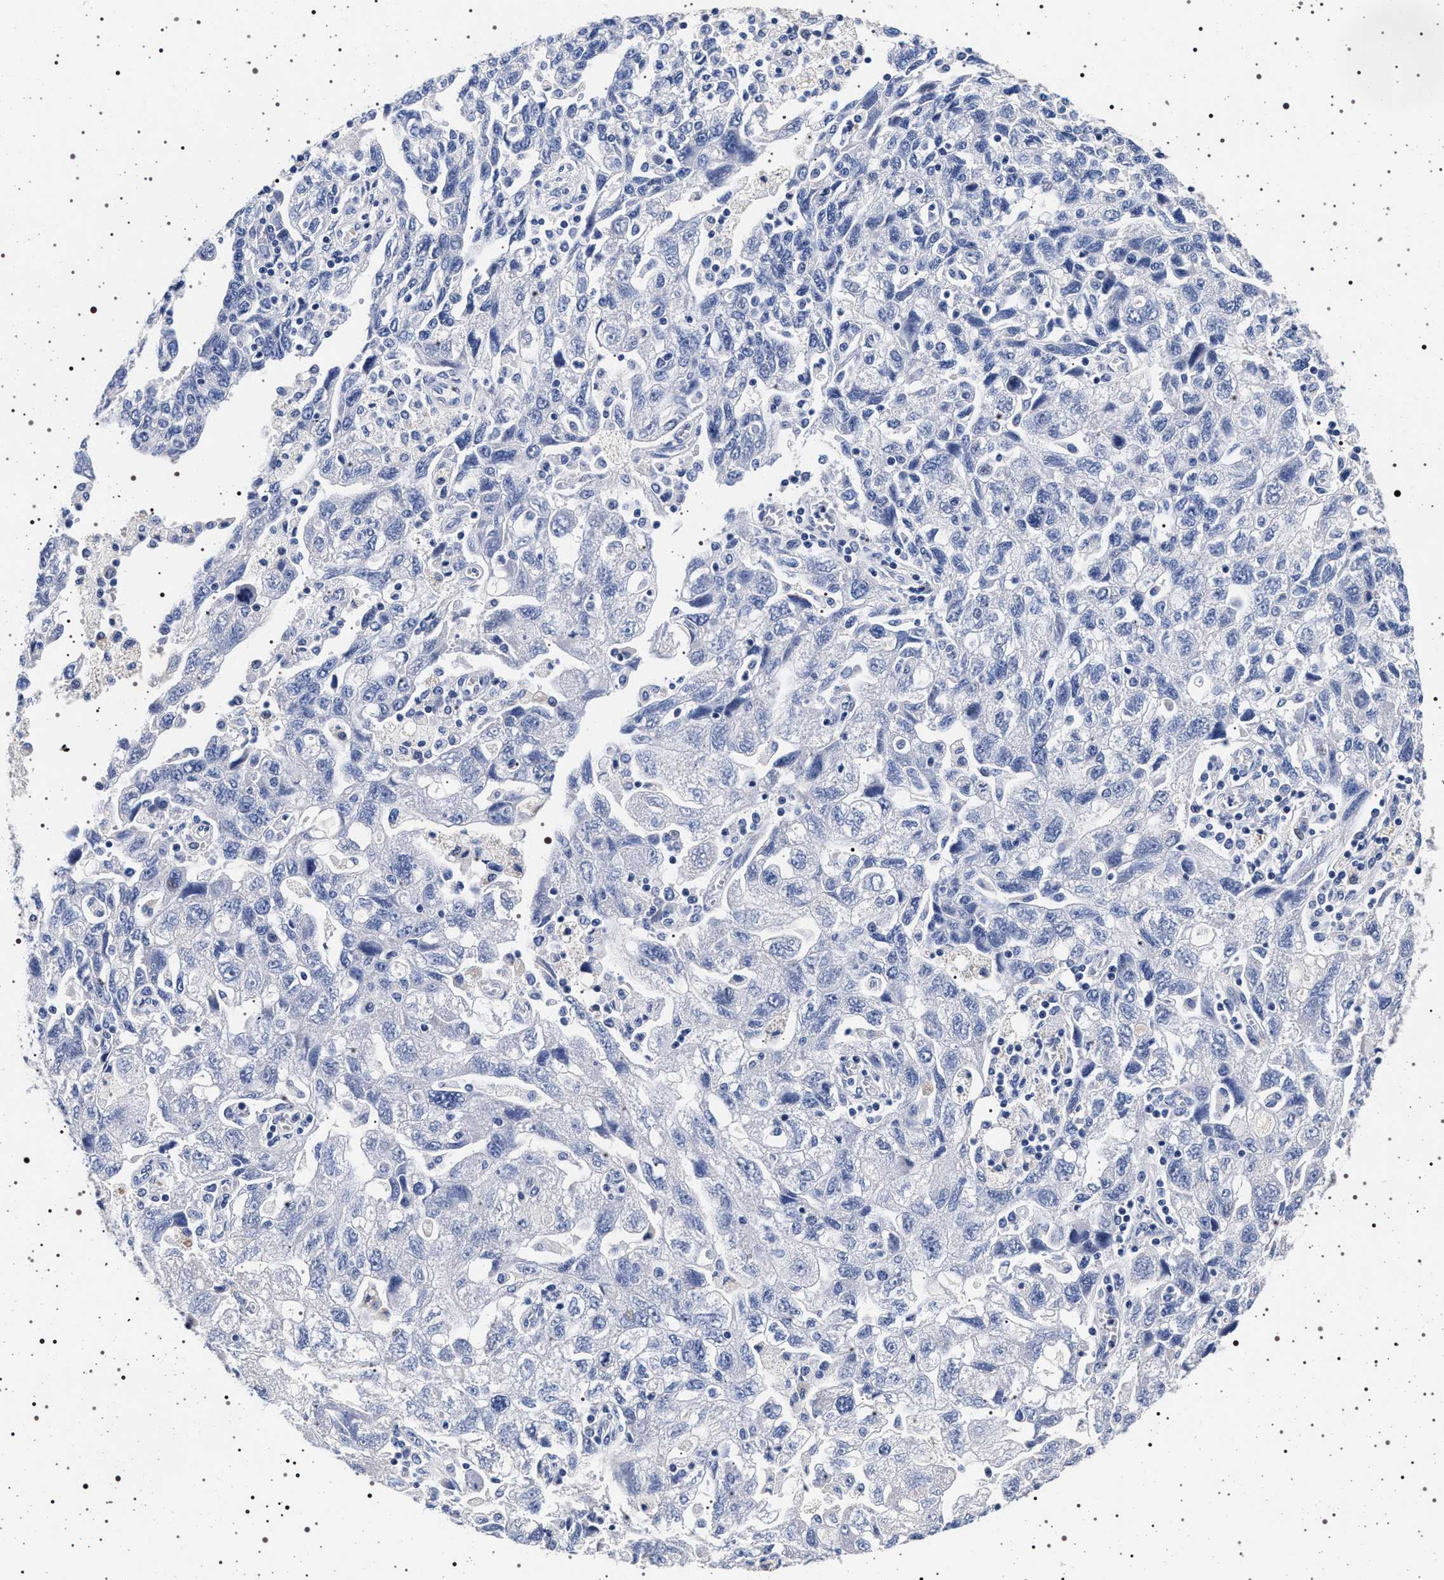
{"staining": {"intensity": "negative", "quantity": "none", "location": "none"}, "tissue": "ovarian cancer", "cell_type": "Tumor cells", "image_type": "cancer", "snomed": [{"axis": "morphology", "description": "Carcinoma, NOS"}, {"axis": "morphology", "description": "Cystadenocarcinoma, serous, NOS"}, {"axis": "topography", "description": "Ovary"}], "caption": "This is an immunohistochemistry (IHC) micrograph of human carcinoma (ovarian). There is no positivity in tumor cells.", "gene": "MAPK10", "patient": {"sex": "female", "age": 69}}